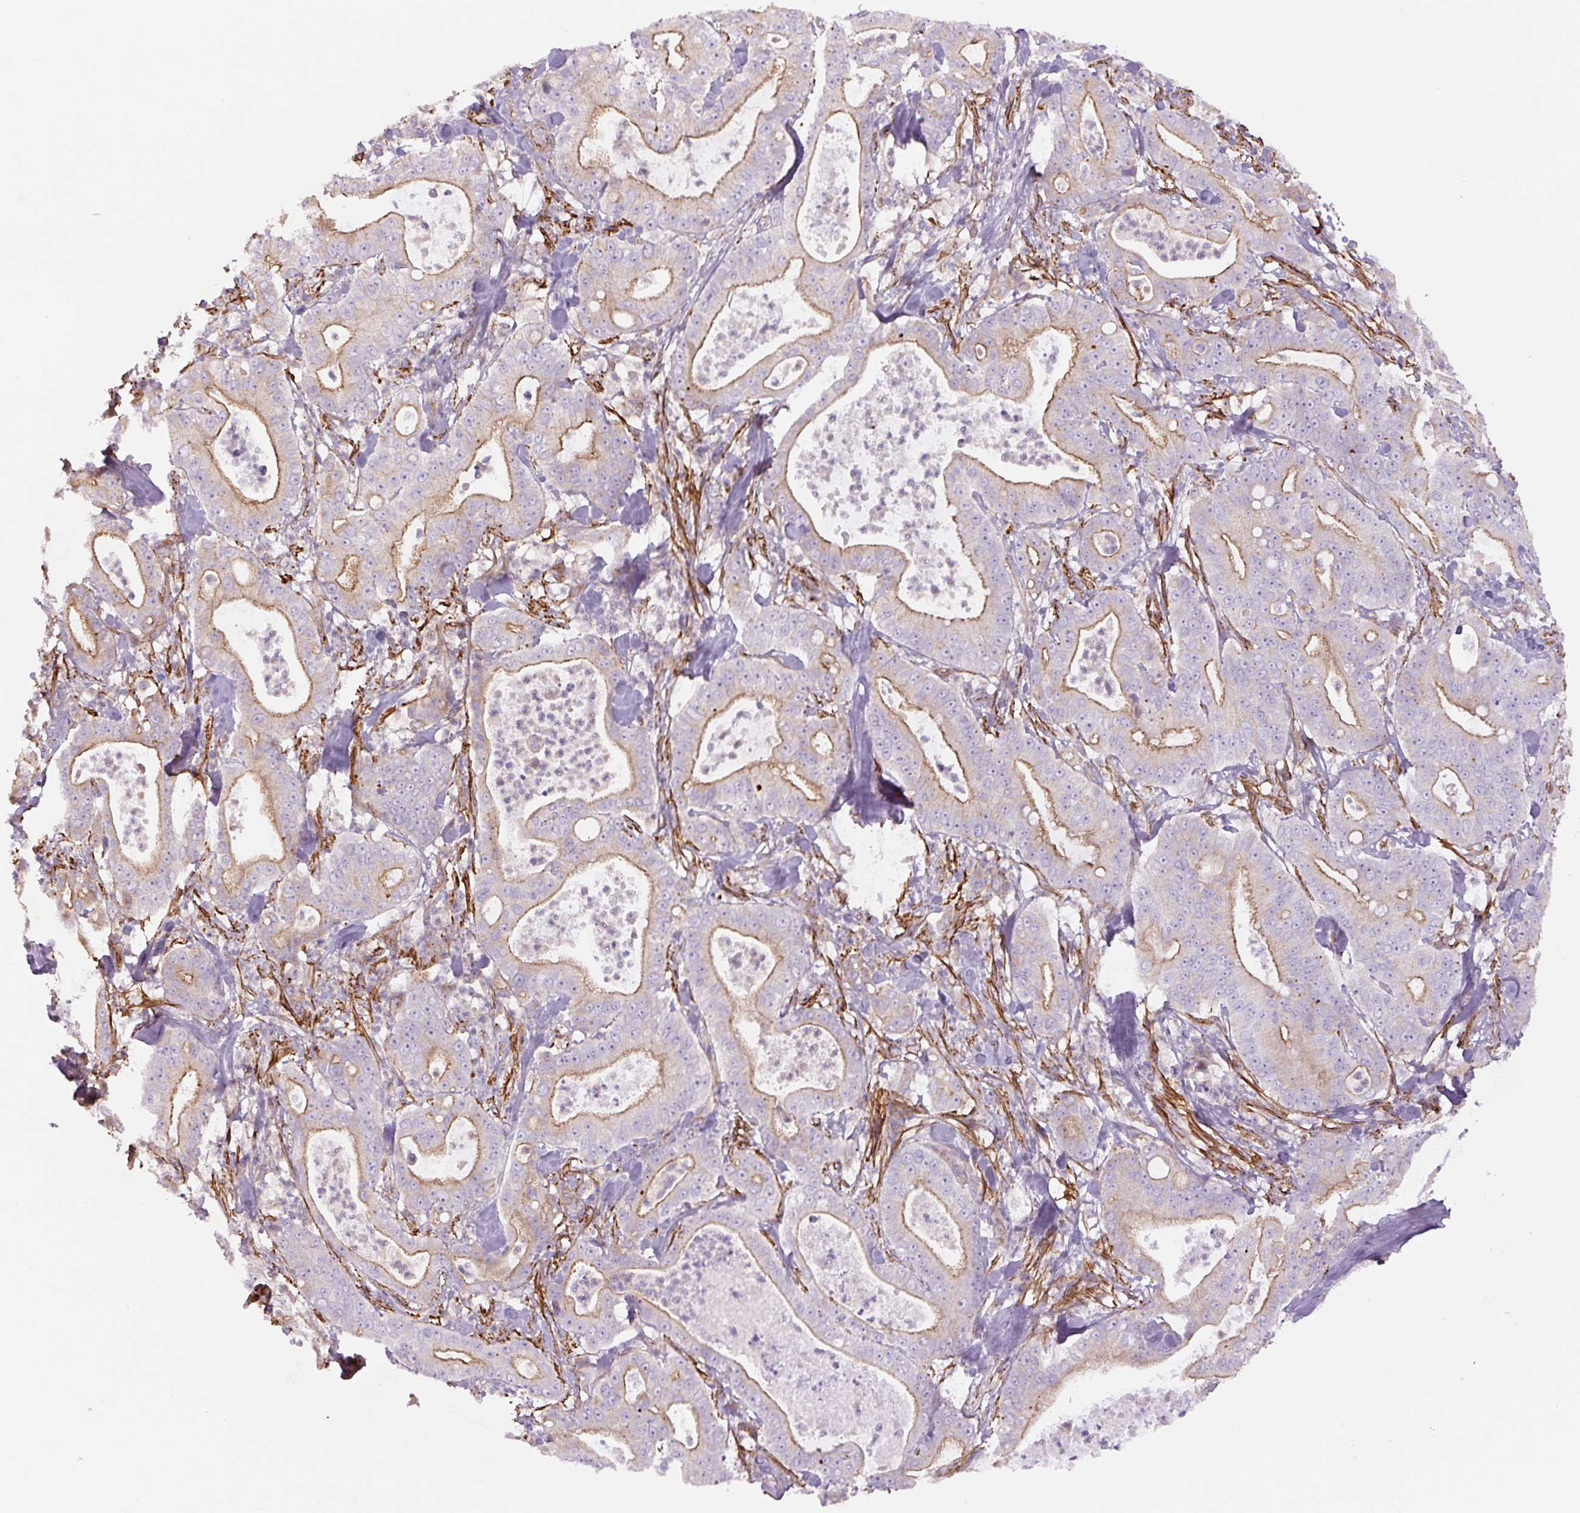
{"staining": {"intensity": "moderate", "quantity": "25%-75%", "location": "cytoplasmic/membranous"}, "tissue": "pancreatic cancer", "cell_type": "Tumor cells", "image_type": "cancer", "snomed": [{"axis": "morphology", "description": "Adenocarcinoma, NOS"}, {"axis": "topography", "description": "Pancreas"}], "caption": "This image exhibits immunohistochemistry staining of adenocarcinoma (pancreatic), with medium moderate cytoplasmic/membranous expression in approximately 25%-75% of tumor cells.", "gene": "CCNI2", "patient": {"sex": "male", "age": 71}}